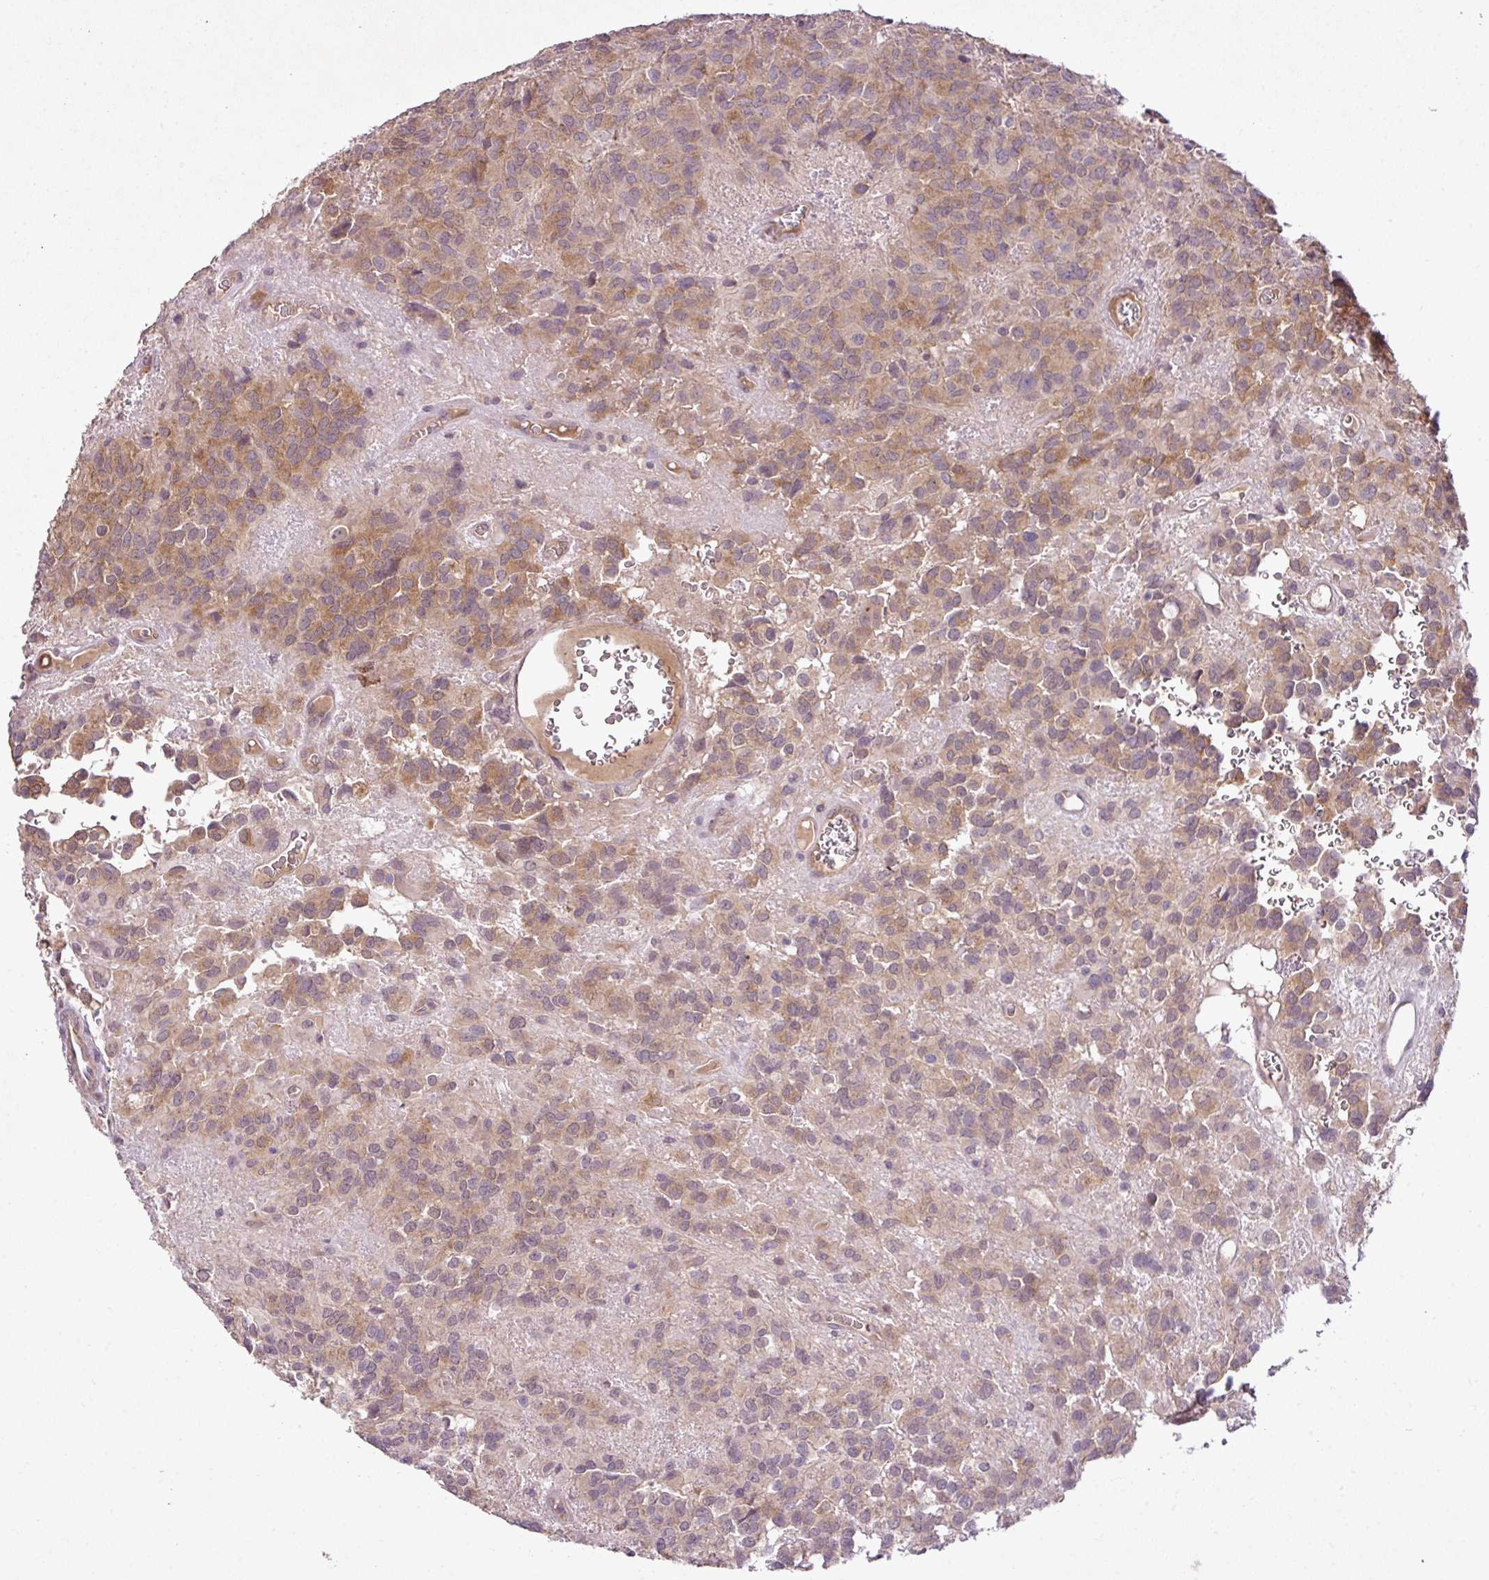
{"staining": {"intensity": "moderate", "quantity": "25%-75%", "location": "cytoplasmic/membranous"}, "tissue": "glioma", "cell_type": "Tumor cells", "image_type": "cancer", "snomed": [{"axis": "morphology", "description": "Glioma, malignant, Low grade"}, {"axis": "topography", "description": "Brain"}], "caption": "The image exhibits staining of glioma, revealing moderate cytoplasmic/membranous protein positivity (brown color) within tumor cells.", "gene": "DNAAF4", "patient": {"sex": "male", "age": 56}}